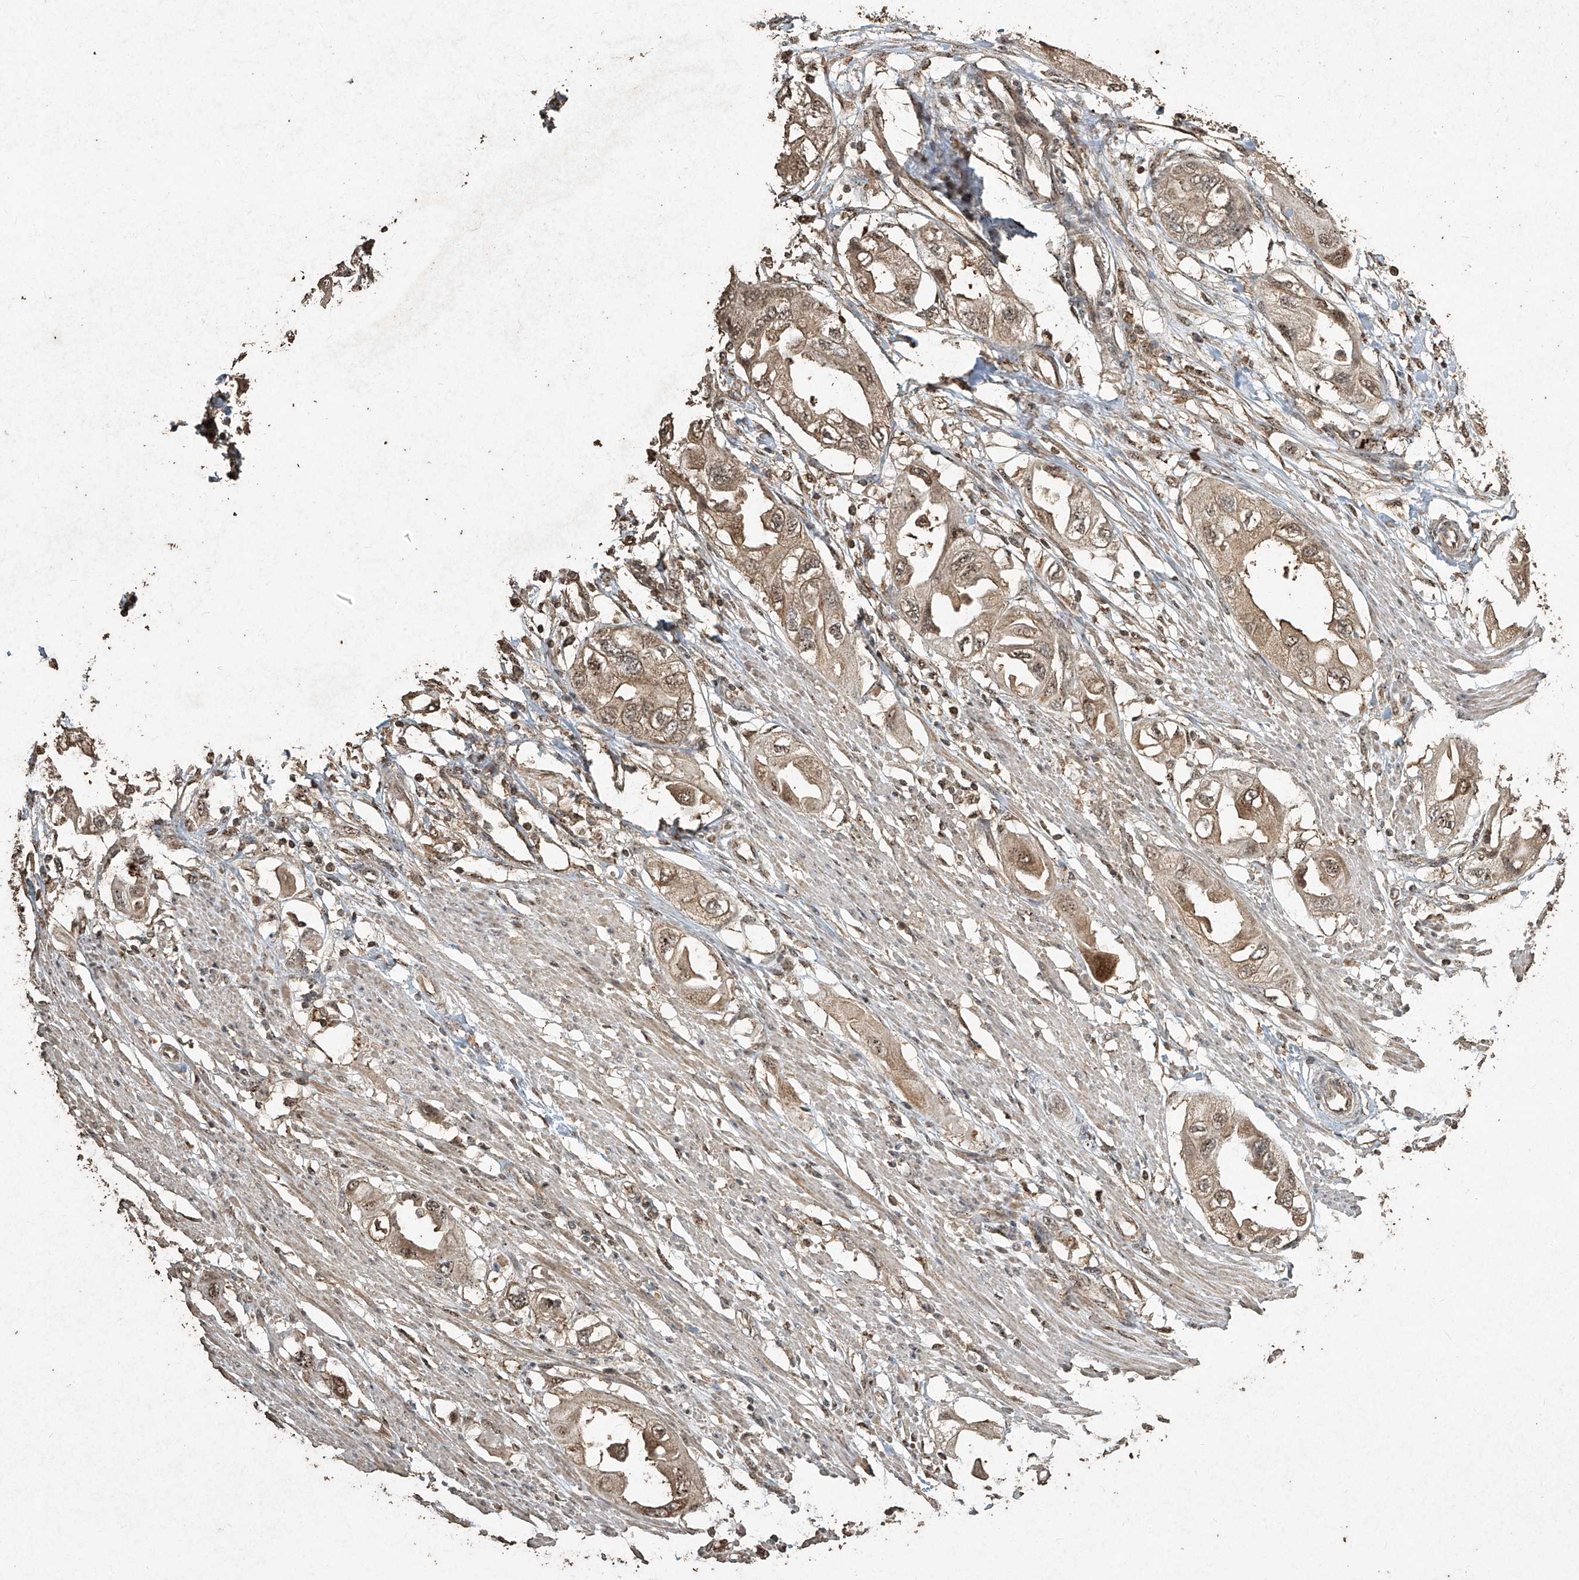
{"staining": {"intensity": "weak", "quantity": "25%-75%", "location": "cytoplasmic/membranous,nuclear"}, "tissue": "endometrial cancer", "cell_type": "Tumor cells", "image_type": "cancer", "snomed": [{"axis": "morphology", "description": "Adenocarcinoma, NOS"}, {"axis": "topography", "description": "Endometrium"}], "caption": "IHC of human endometrial adenocarcinoma reveals low levels of weak cytoplasmic/membranous and nuclear positivity in about 25%-75% of tumor cells.", "gene": "ERBB3", "patient": {"sex": "female", "age": 67}}